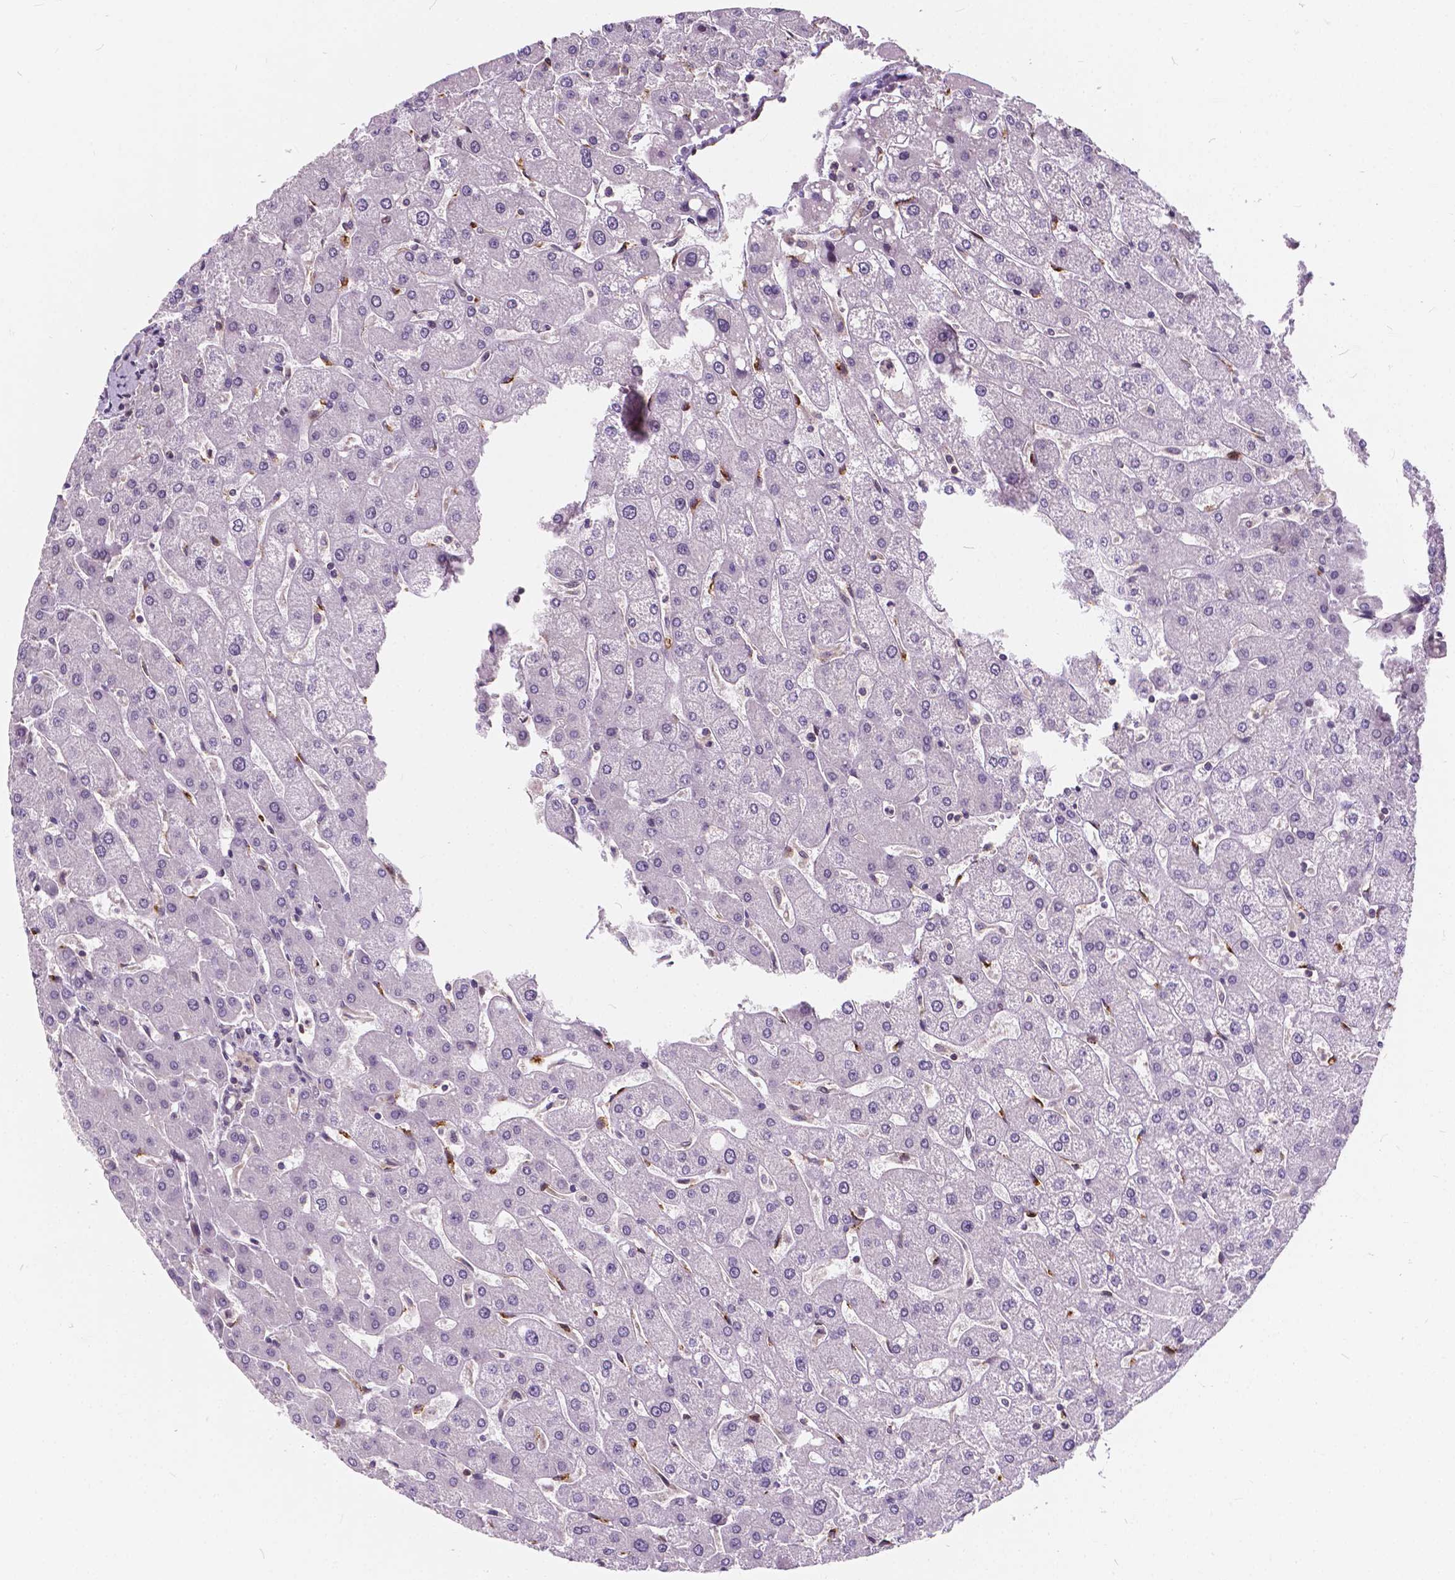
{"staining": {"intensity": "weak", "quantity": ">75%", "location": "cytoplasmic/membranous"}, "tissue": "liver", "cell_type": "Cholangiocytes", "image_type": "normal", "snomed": [{"axis": "morphology", "description": "Normal tissue, NOS"}, {"axis": "topography", "description": "Liver"}], "caption": "Immunohistochemical staining of benign liver displays weak cytoplasmic/membranous protein expression in about >75% of cholangiocytes. (DAB (3,3'-diaminobenzidine) = brown stain, brightfield microscopy at high magnification).", "gene": "INPP5E", "patient": {"sex": "male", "age": 67}}